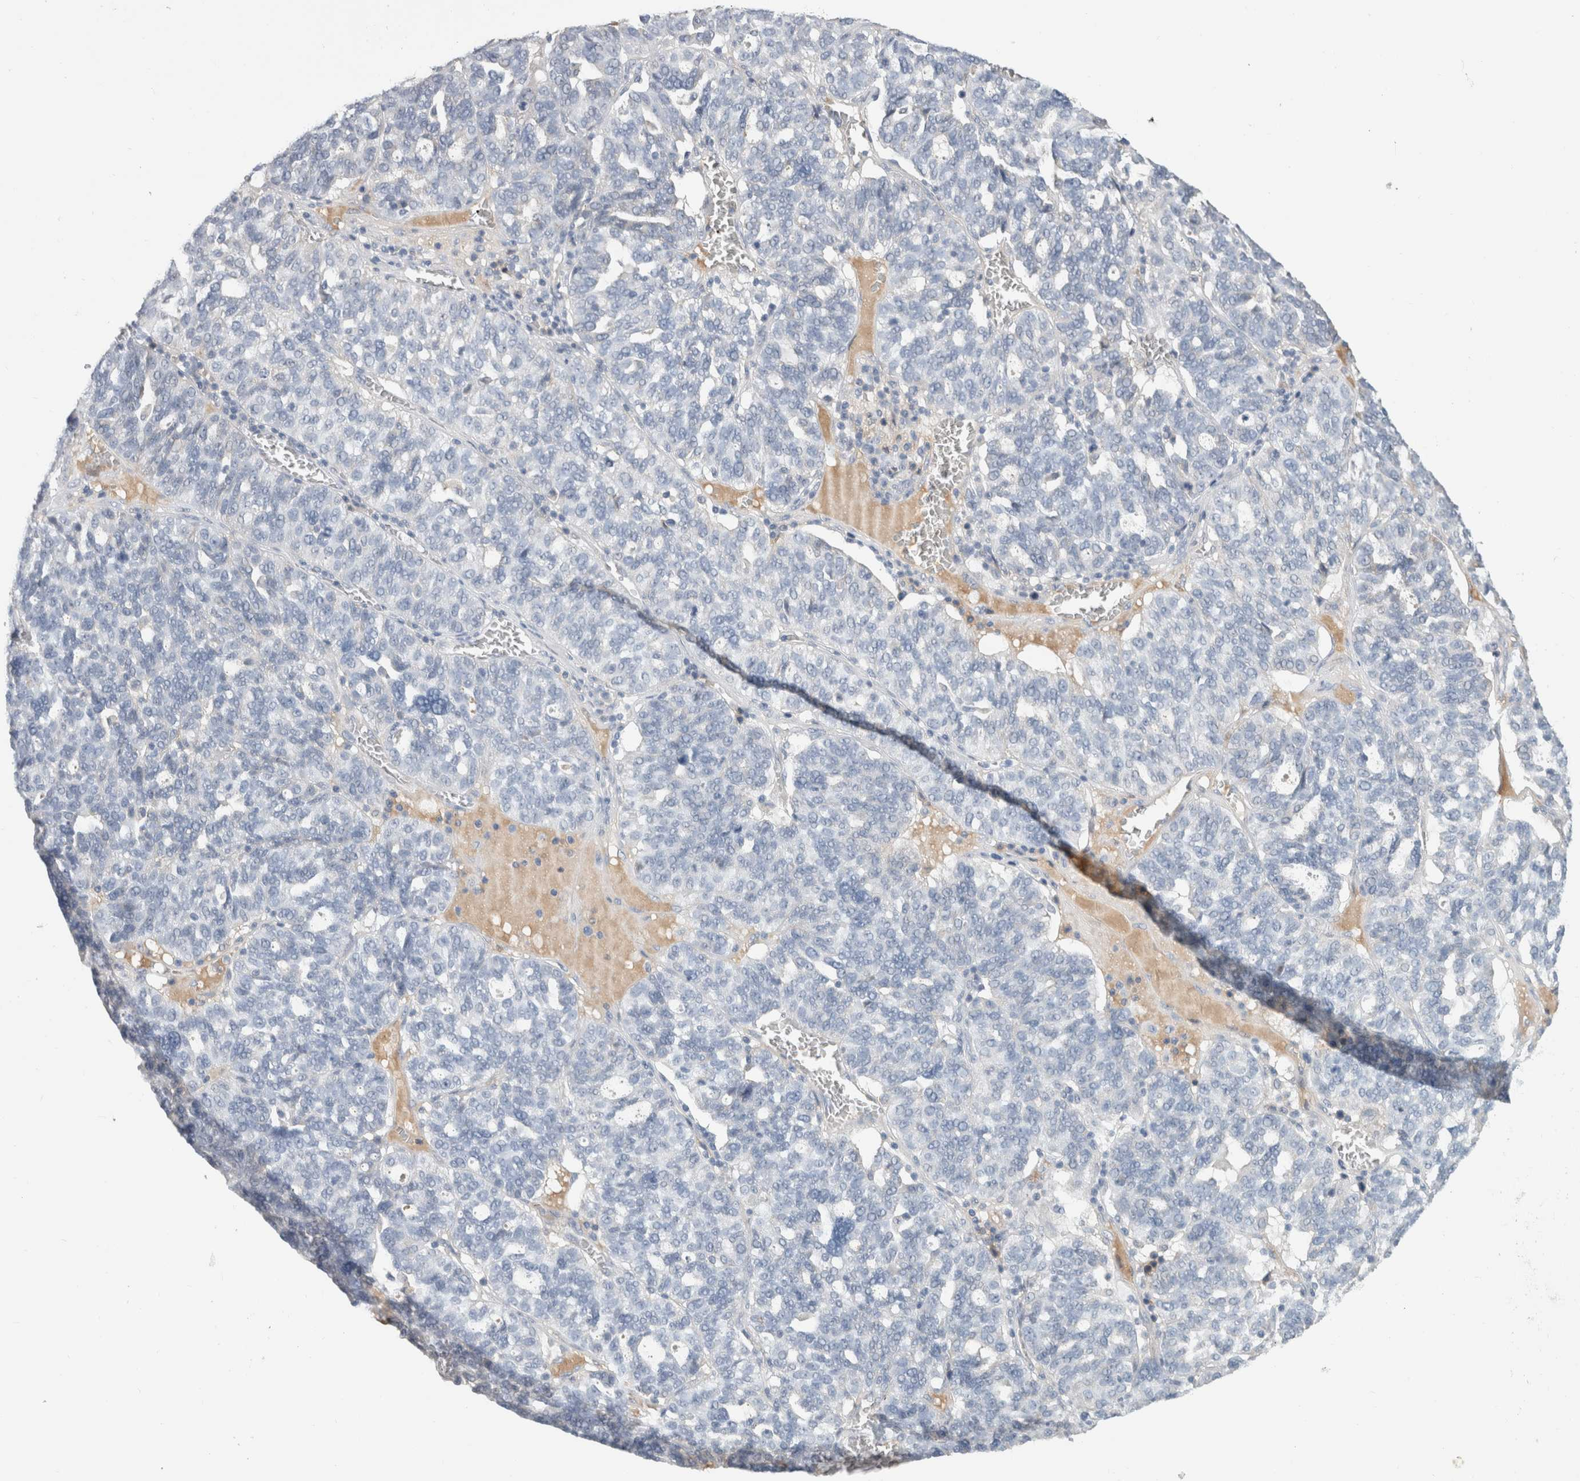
{"staining": {"intensity": "negative", "quantity": "none", "location": "none"}, "tissue": "ovarian cancer", "cell_type": "Tumor cells", "image_type": "cancer", "snomed": [{"axis": "morphology", "description": "Cystadenocarcinoma, serous, NOS"}, {"axis": "topography", "description": "Ovary"}], "caption": "The histopathology image demonstrates no staining of tumor cells in ovarian serous cystadenocarcinoma. (Stains: DAB IHC with hematoxylin counter stain, Microscopy: brightfield microscopy at high magnification).", "gene": "SCGB1A1", "patient": {"sex": "female", "age": 59}}